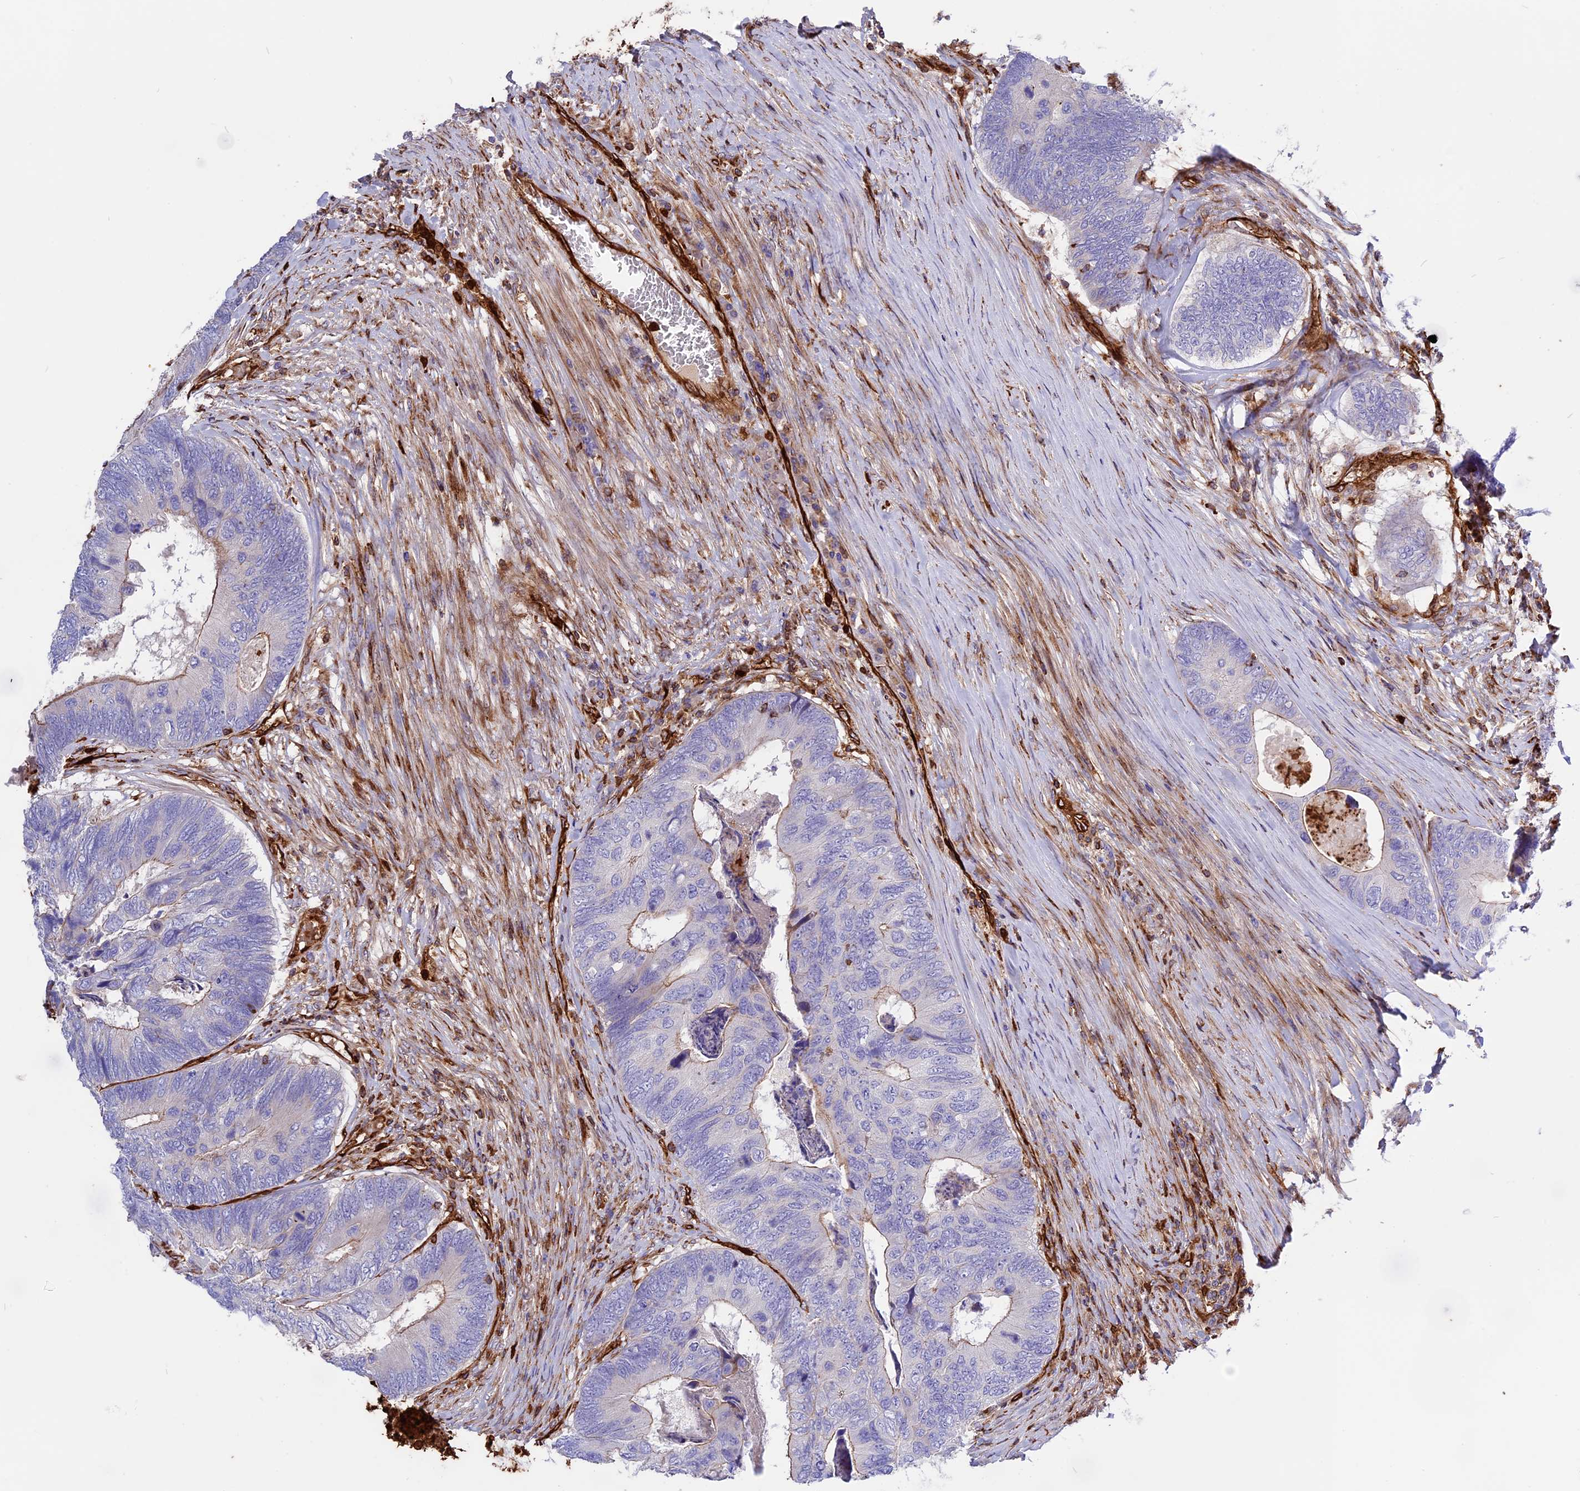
{"staining": {"intensity": "weak", "quantity": "<25%", "location": "cytoplasmic/membranous"}, "tissue": "colorectal cancer", "cell_type": "Tumor cells", "image_type": "cancer", "snomed": [{"axis": "morphology", "description": "Adenocarcinoma, NOS"}, {"axis": "topography", "description": "Colon"}], "caption": "The image demonstrates no staining of tumor cells in colorectal cancer (adenocarcinoma).", "gene": "CD99L2", "patient": {"sex": "female", "age": 67}}